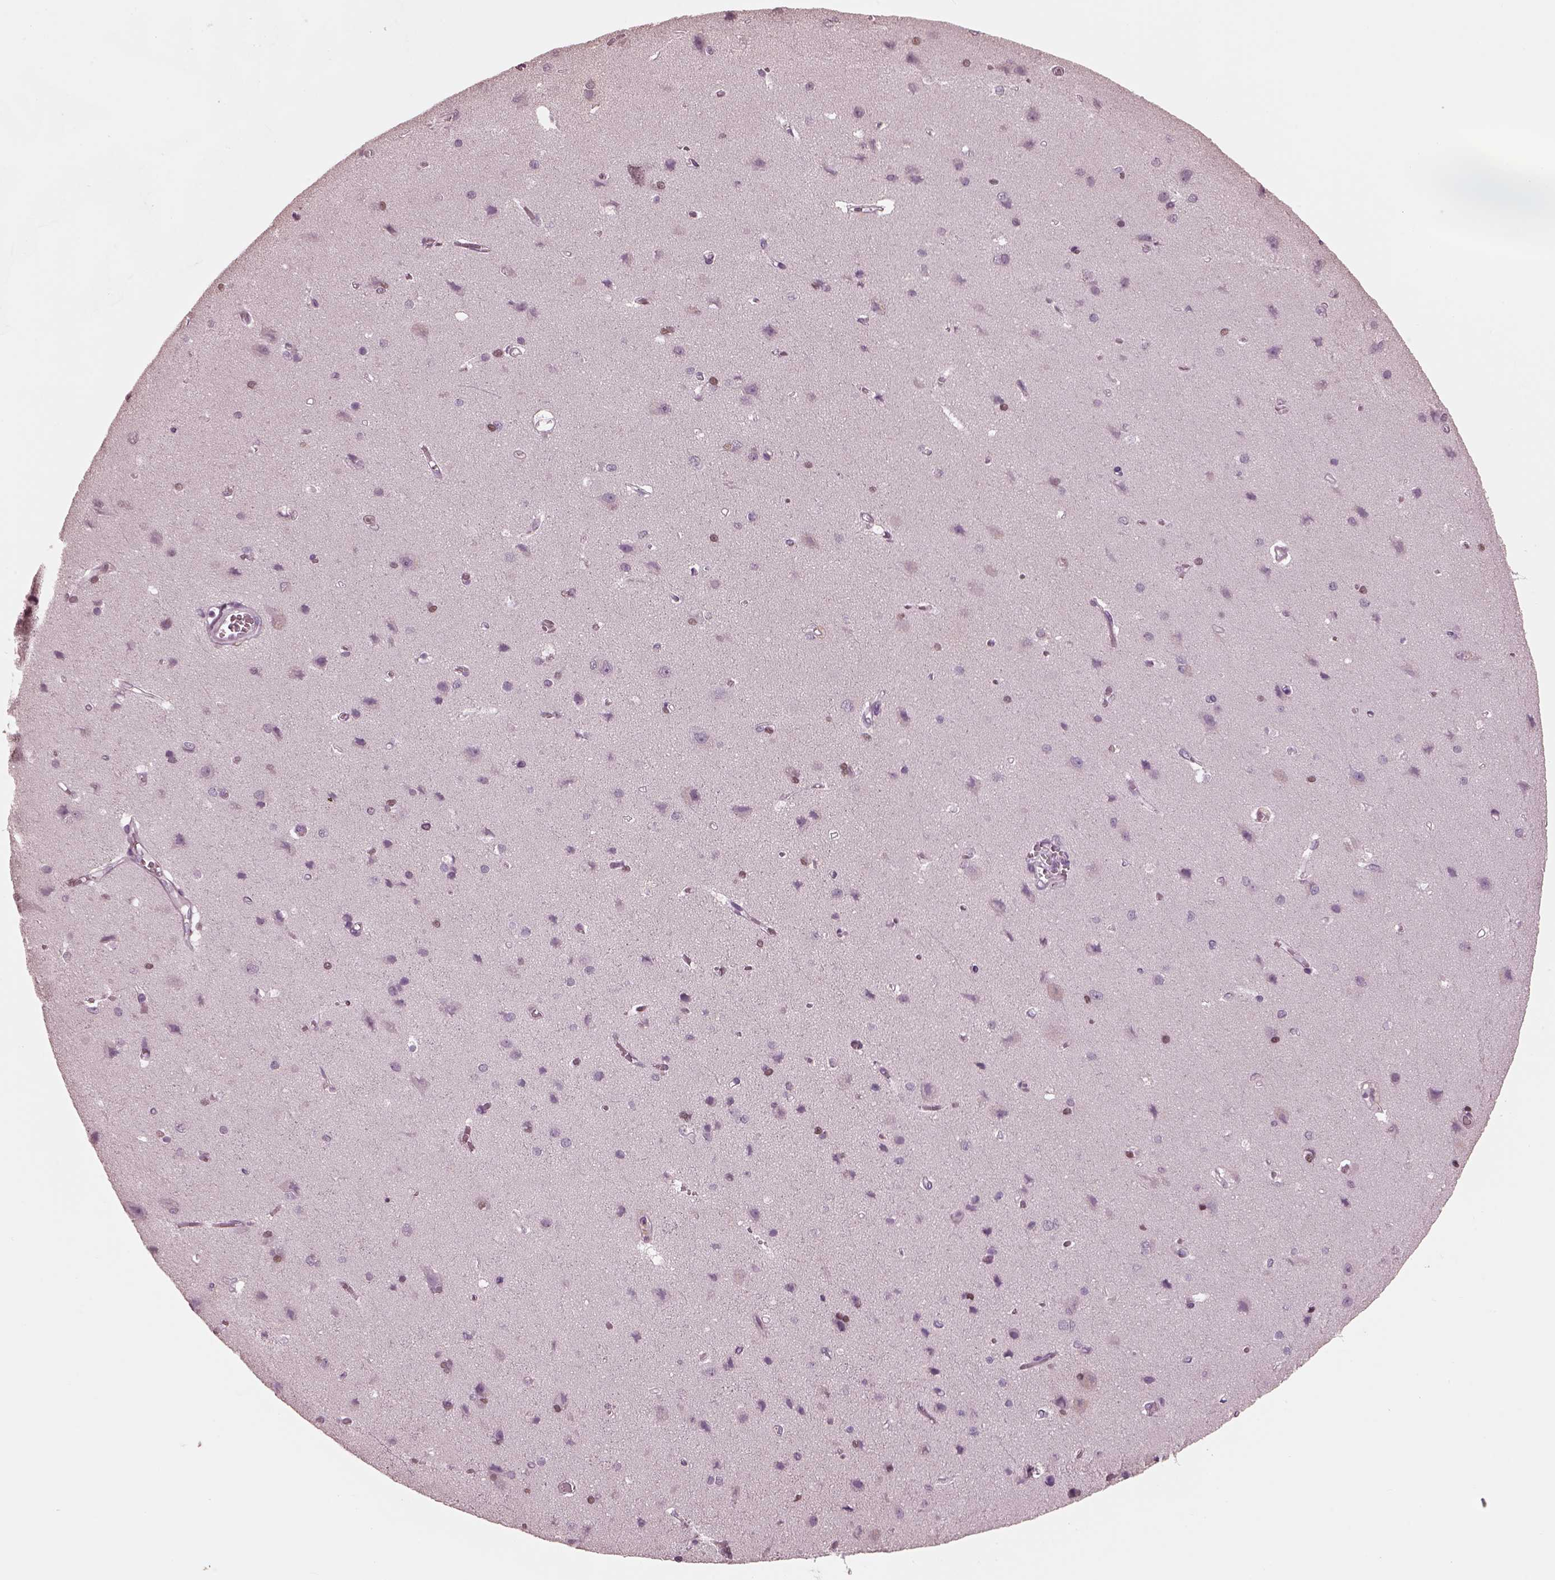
{"staining": {"intensity": "negative", "quantity": "none", "location": "none"}, "tissue": "cerebral cortex", "cell_type": "Endothelial cells", "image_type": "normal", "snomed": [{"axis": "morphology", "description": "Normal tissue, NOS"}, {"axis": "topography", "description": "Cerebral cortex"}], "caption": "Immunohistochemistry (IHC) micrograph of unremarkable human cerebral cortex stained for a protein (brown), which shows no positivity in endothelial cells.", "gene": "TSKS", "patient": {"sex": "male", "age": 37}}